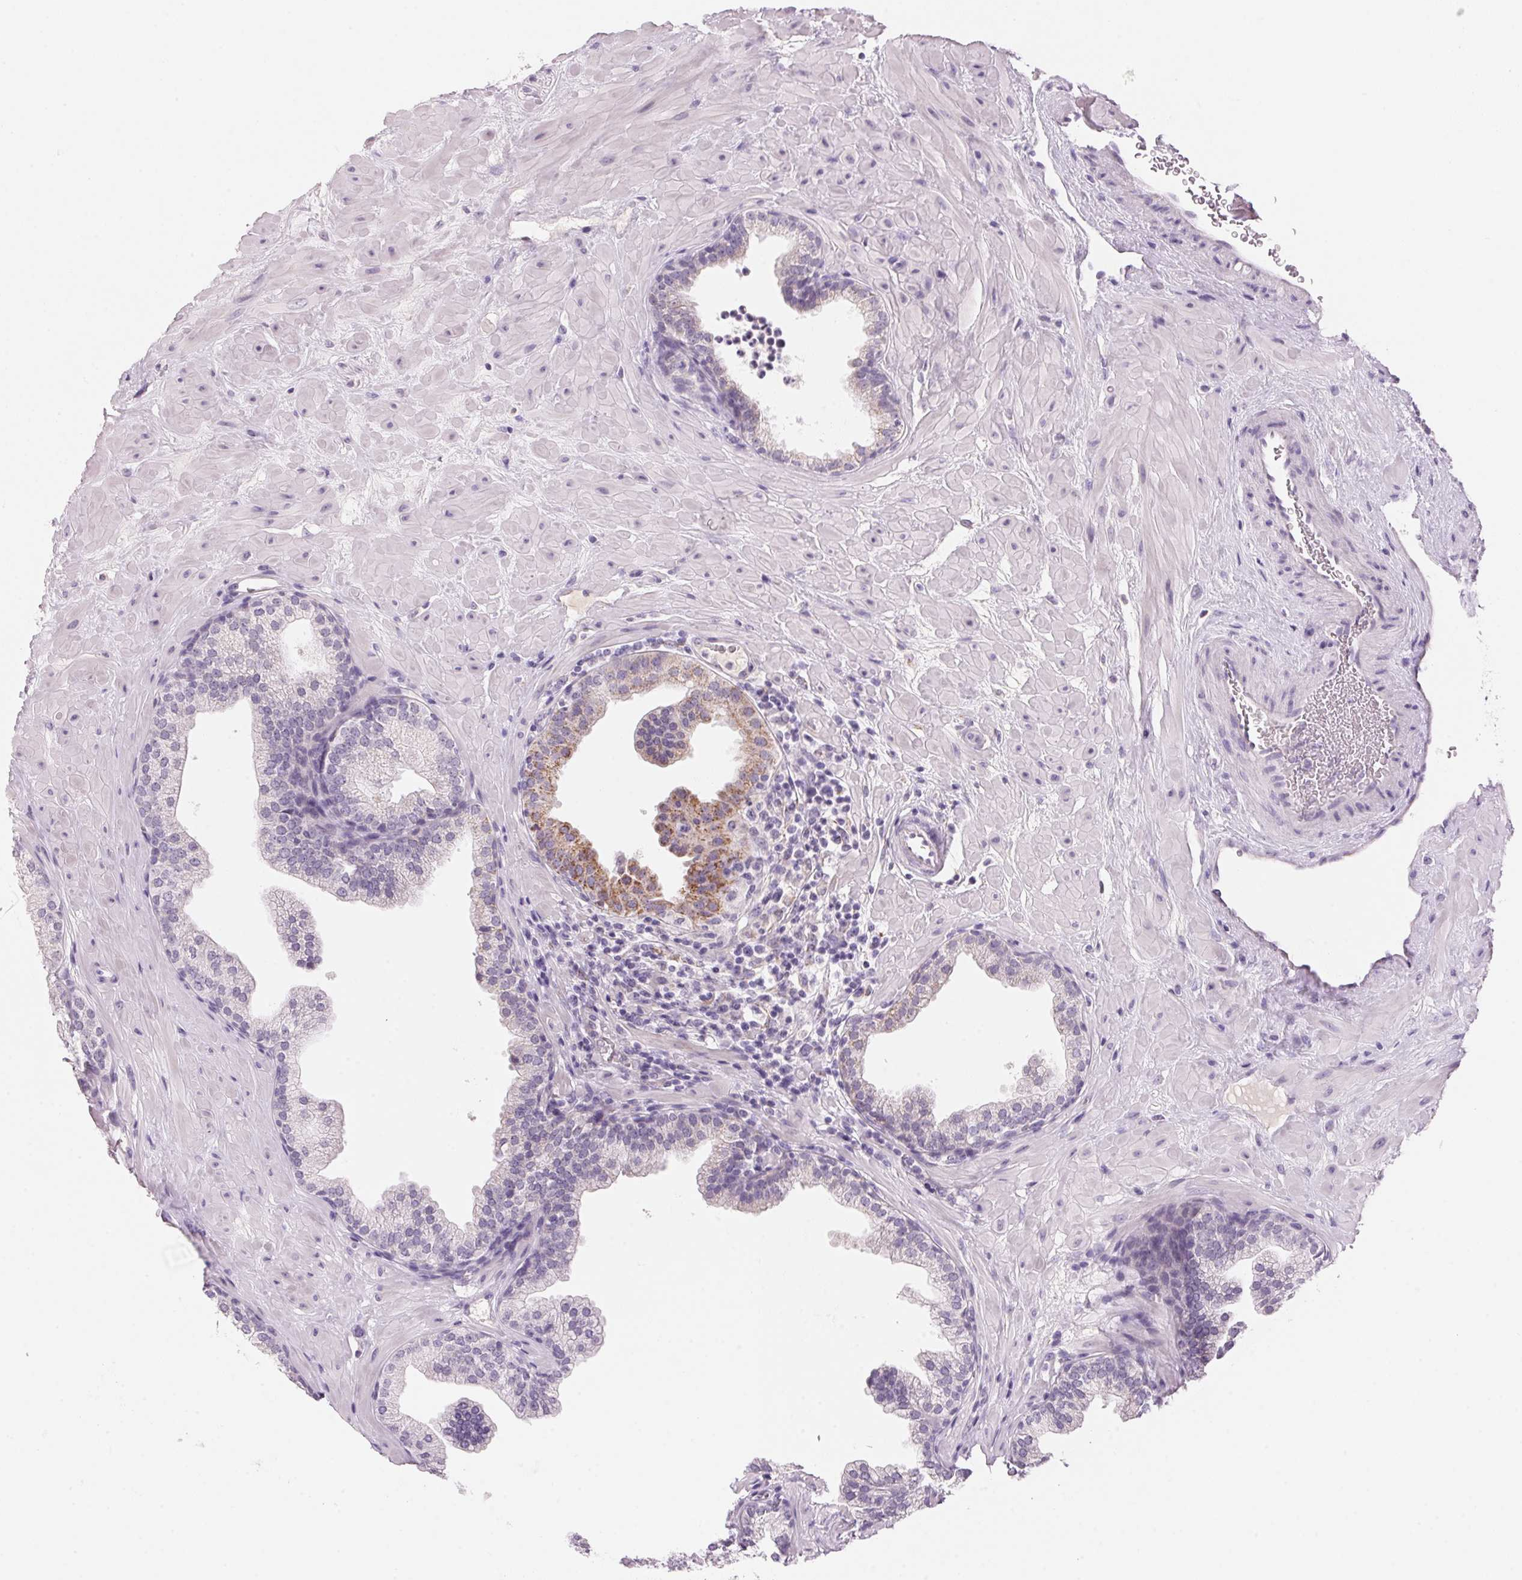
{"staining": {"intensity": "moderate", "quantity": "<25%", "location": "cytoplasmic/membranous"}, "tissue": "prostate", "cell_type": "Glandular cells", "image_type": "normal", "snomed": [{"axis": "morphology", "description": "Normal tissue, NOS"}, {"axis": "topography", "description": "Prostate"}], "caption": "DAB immunohistochemical staining of benign prostate demonstrates moderate cytoplasmic/membranous protein staining in about <25% of glandular cells.", "gene": "CYP11B1", "patient": {"sex": "male", "age": 37}}